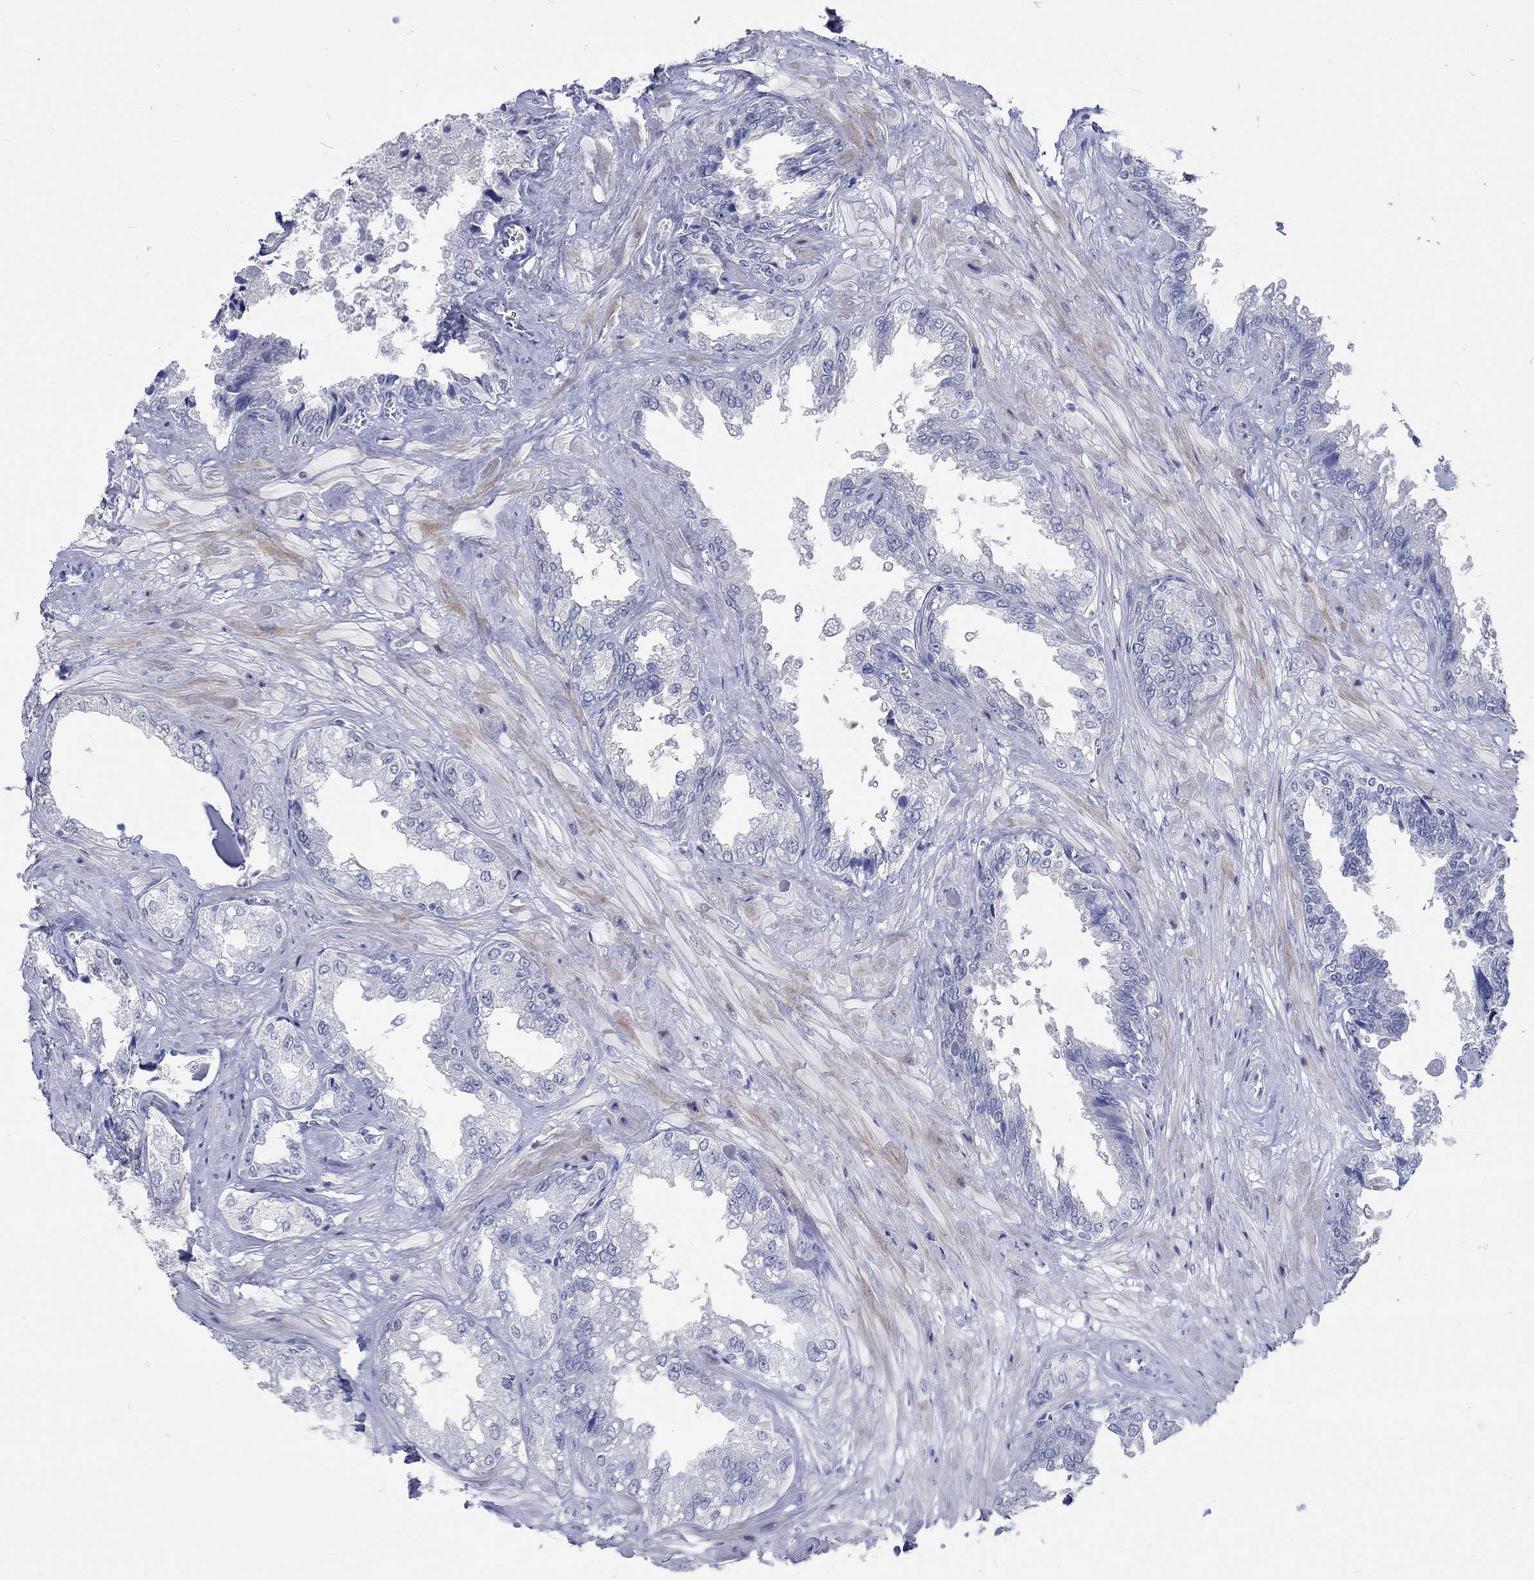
{"staining": {"intensity": "negative", "quantity": "none", "location": "none"}, "tissue": "seminal vesicle", "cell_type": "Glandular cells", "image_type": "normal", "snomed": [{"axis": "morphology", "description": "Normal tissue, NOS"}, {"axis": "topography", "description": "Seminal veicle"}], "caption": "This image is of benign seminal vesicle stained with IHC to label a protein in brown with the nuclei are counter-stained blue. There is no expression in glandular cells. (Immunohistochemistry, brightfield microscopy, high magnification).", "gene": "C4orf47", "patient": {"sex": "male", "age": 67}}